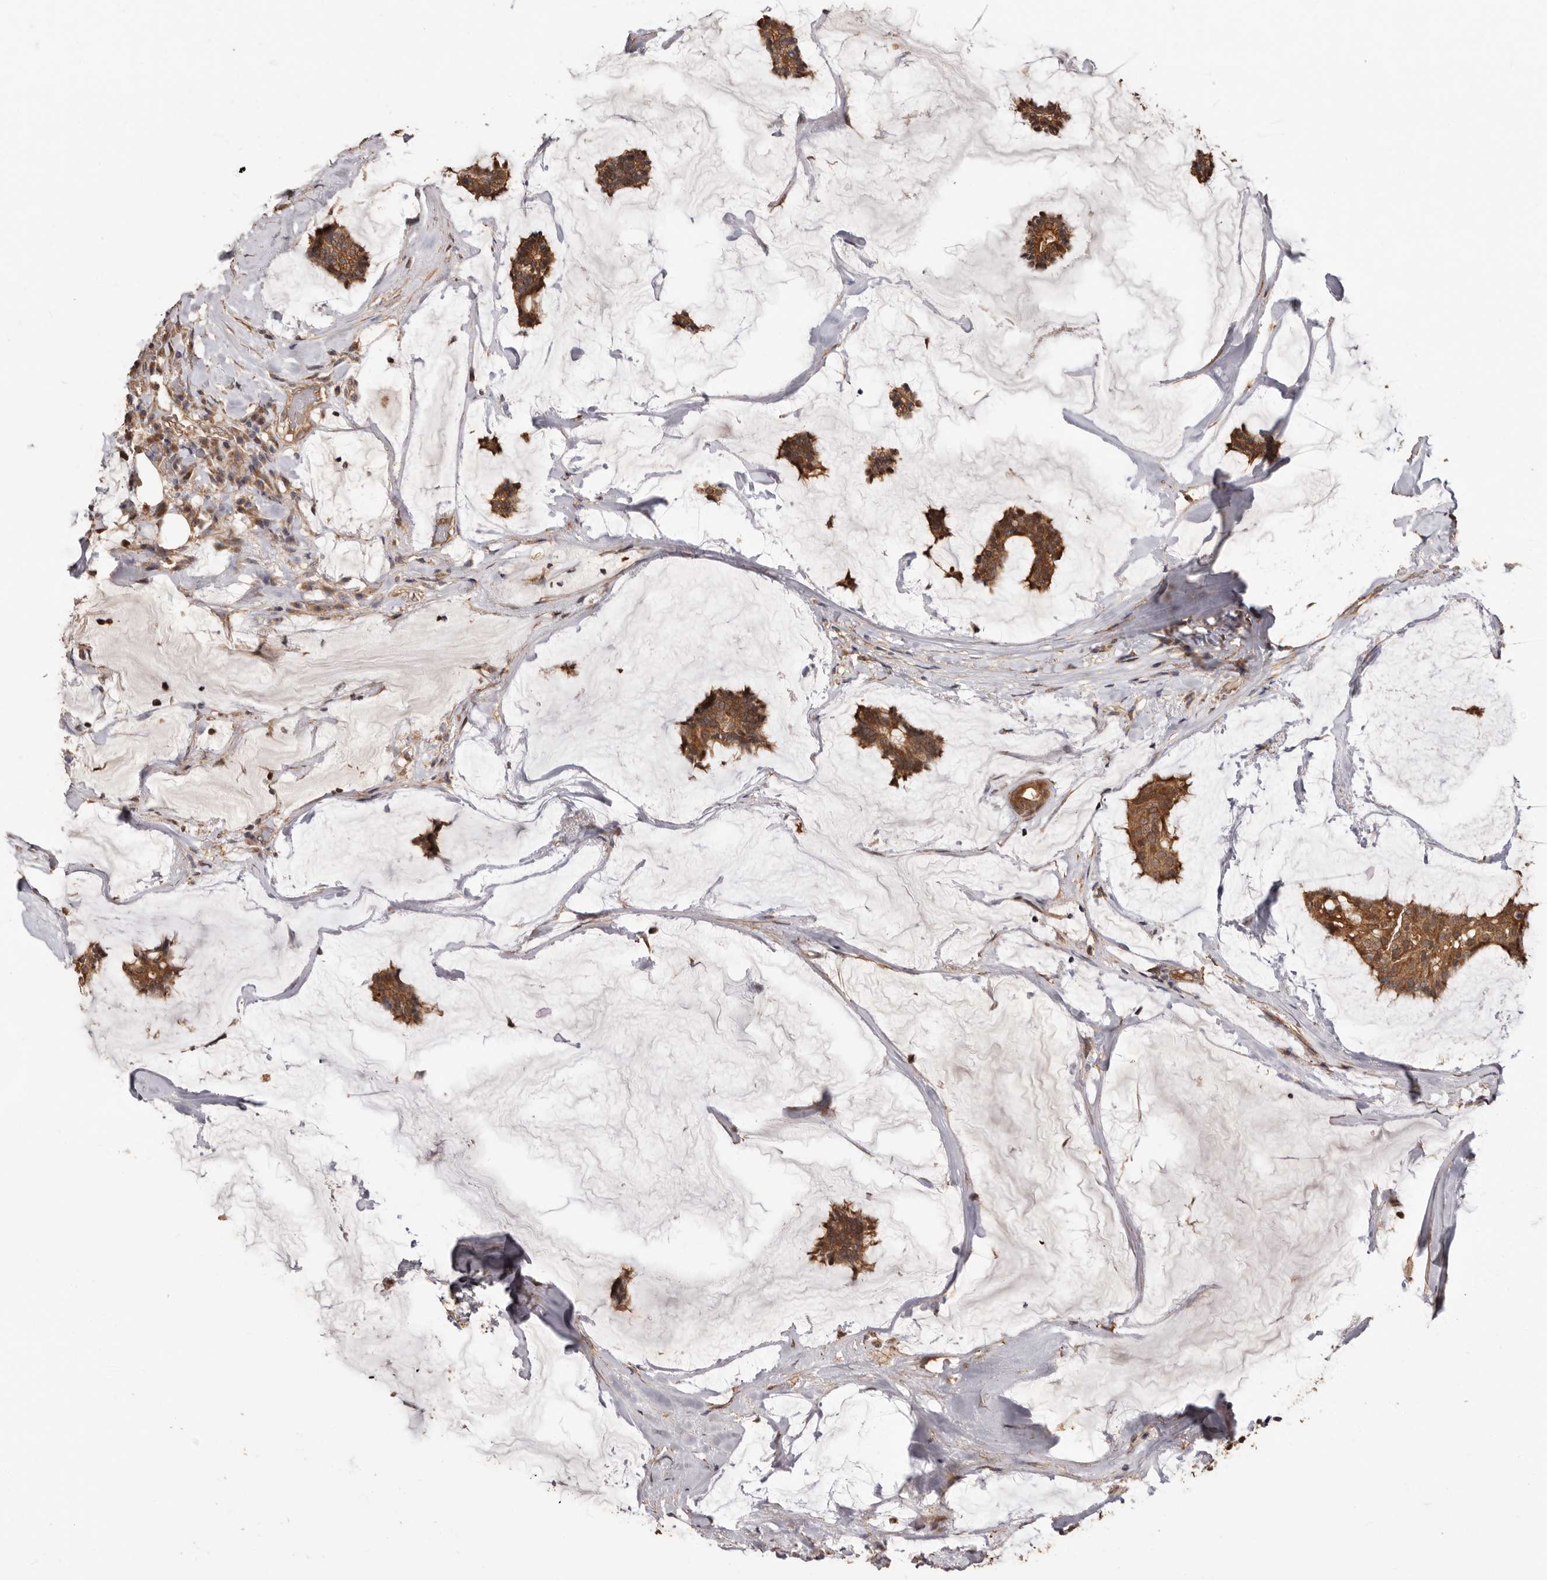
{"staining": {"intensity": "moderate", "quantity": ">75%", "location": "cytoplasmic/membranous"}, "tissue": "breast cancer", "cell_type": "Tumor cells", "image_type": "cancer", "snomed": [{"axis": "morphology", "description": "Duct carcinoma"}, {"axis": "topography", "description": "Breast"}], "caption": "IHC micrograph of neoplastic tissue: human breast cancer stained using immunohistochemistry reveals medium levels of moderate protein expression localized specifically in the cytoplasmic/membranous of tumor cells, appearing as a cytoplasmic/membranous brown color.", "gene": "COQ8B", "patient": {"sex": "female", "age": 93}}